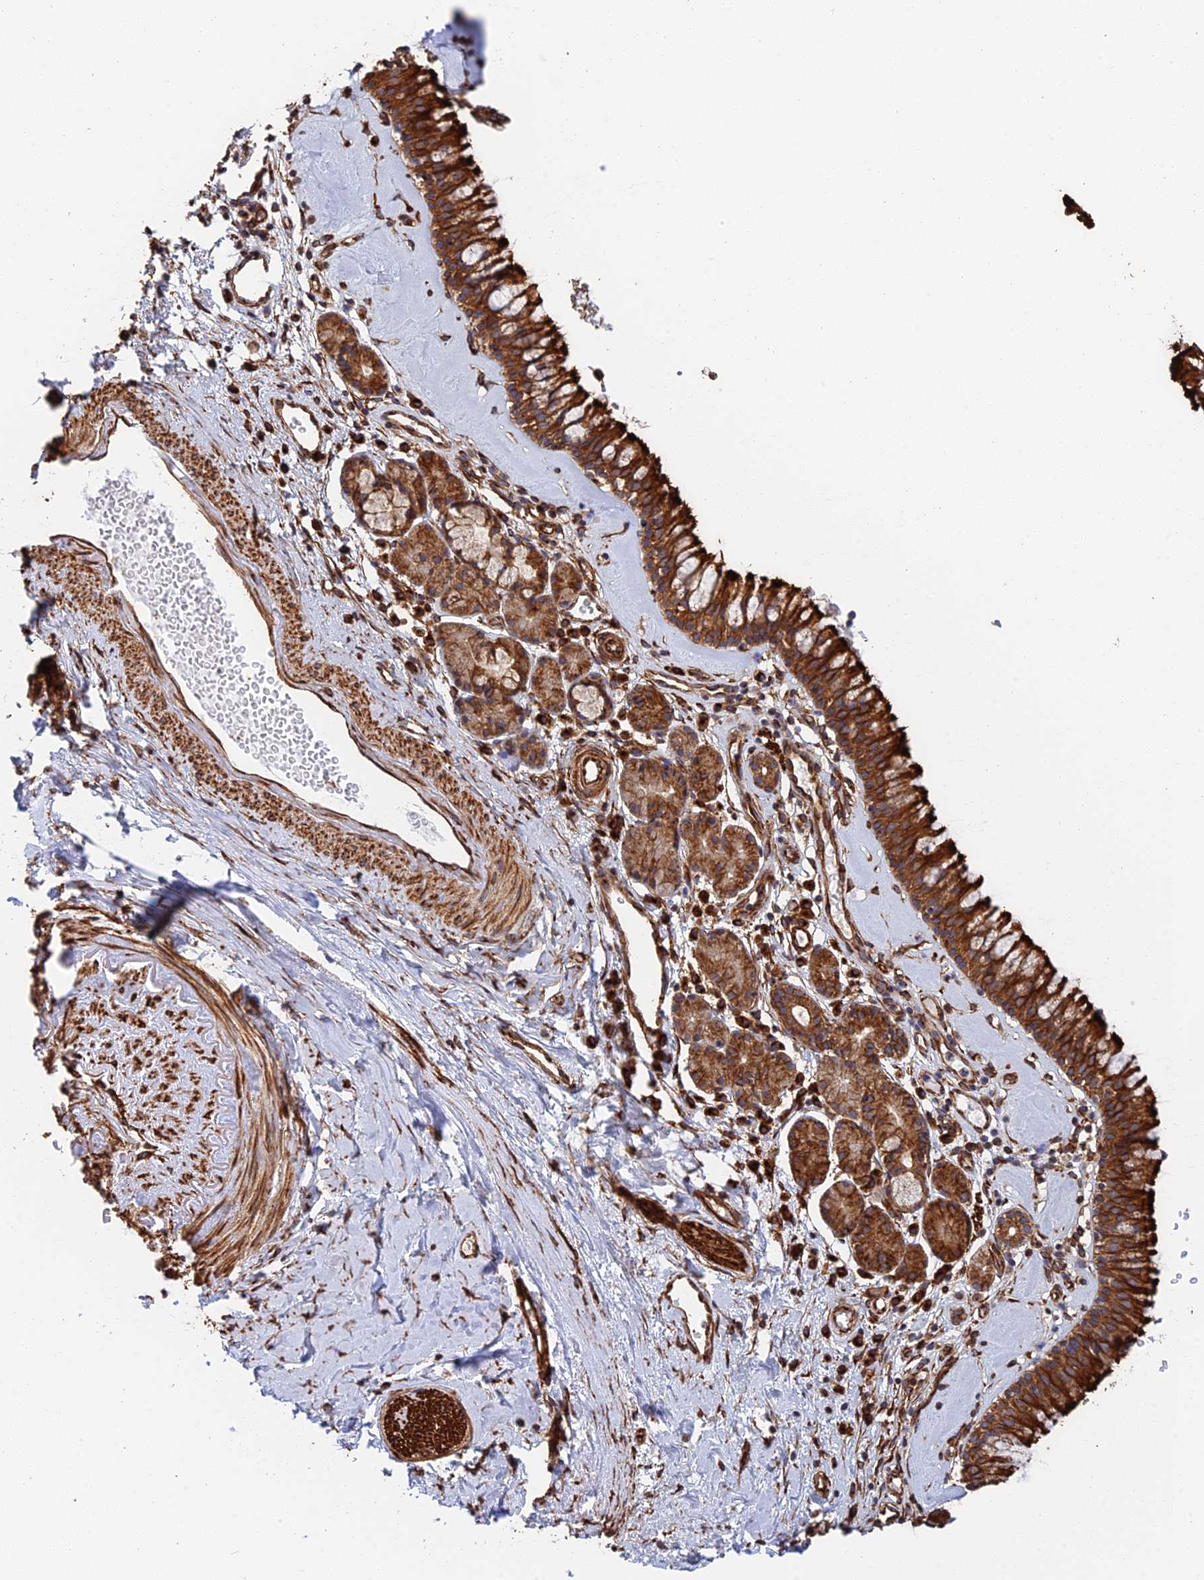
{"staining": {"intensity": "strong", "quantity": ">75%", "location": "cytoplasmic/membranous"}, "tissue": "nasopharynx", "cell_type": "Respiratory epithelial cells", "image_type": "normal", "snomed": [{"axis": "morphology", "description": "Normal tissue, NOS"}, {"axis": "topography", "description": "Nasopharynx"}], "caption": "Brown immunohistochemical staining in benign human nasopharynx reveals strong cytoplasmic/membranous positivity in approximately >75% of respiratory epithelial cells. The staining is performed using DAB (3,3'-diaminobenzidine) brown chromogen to label protein expression. The nuclei are counter-stained blue using hematoxylin.", "gene": "WBP11", "patient": {"sex": "male", "age": 82}}